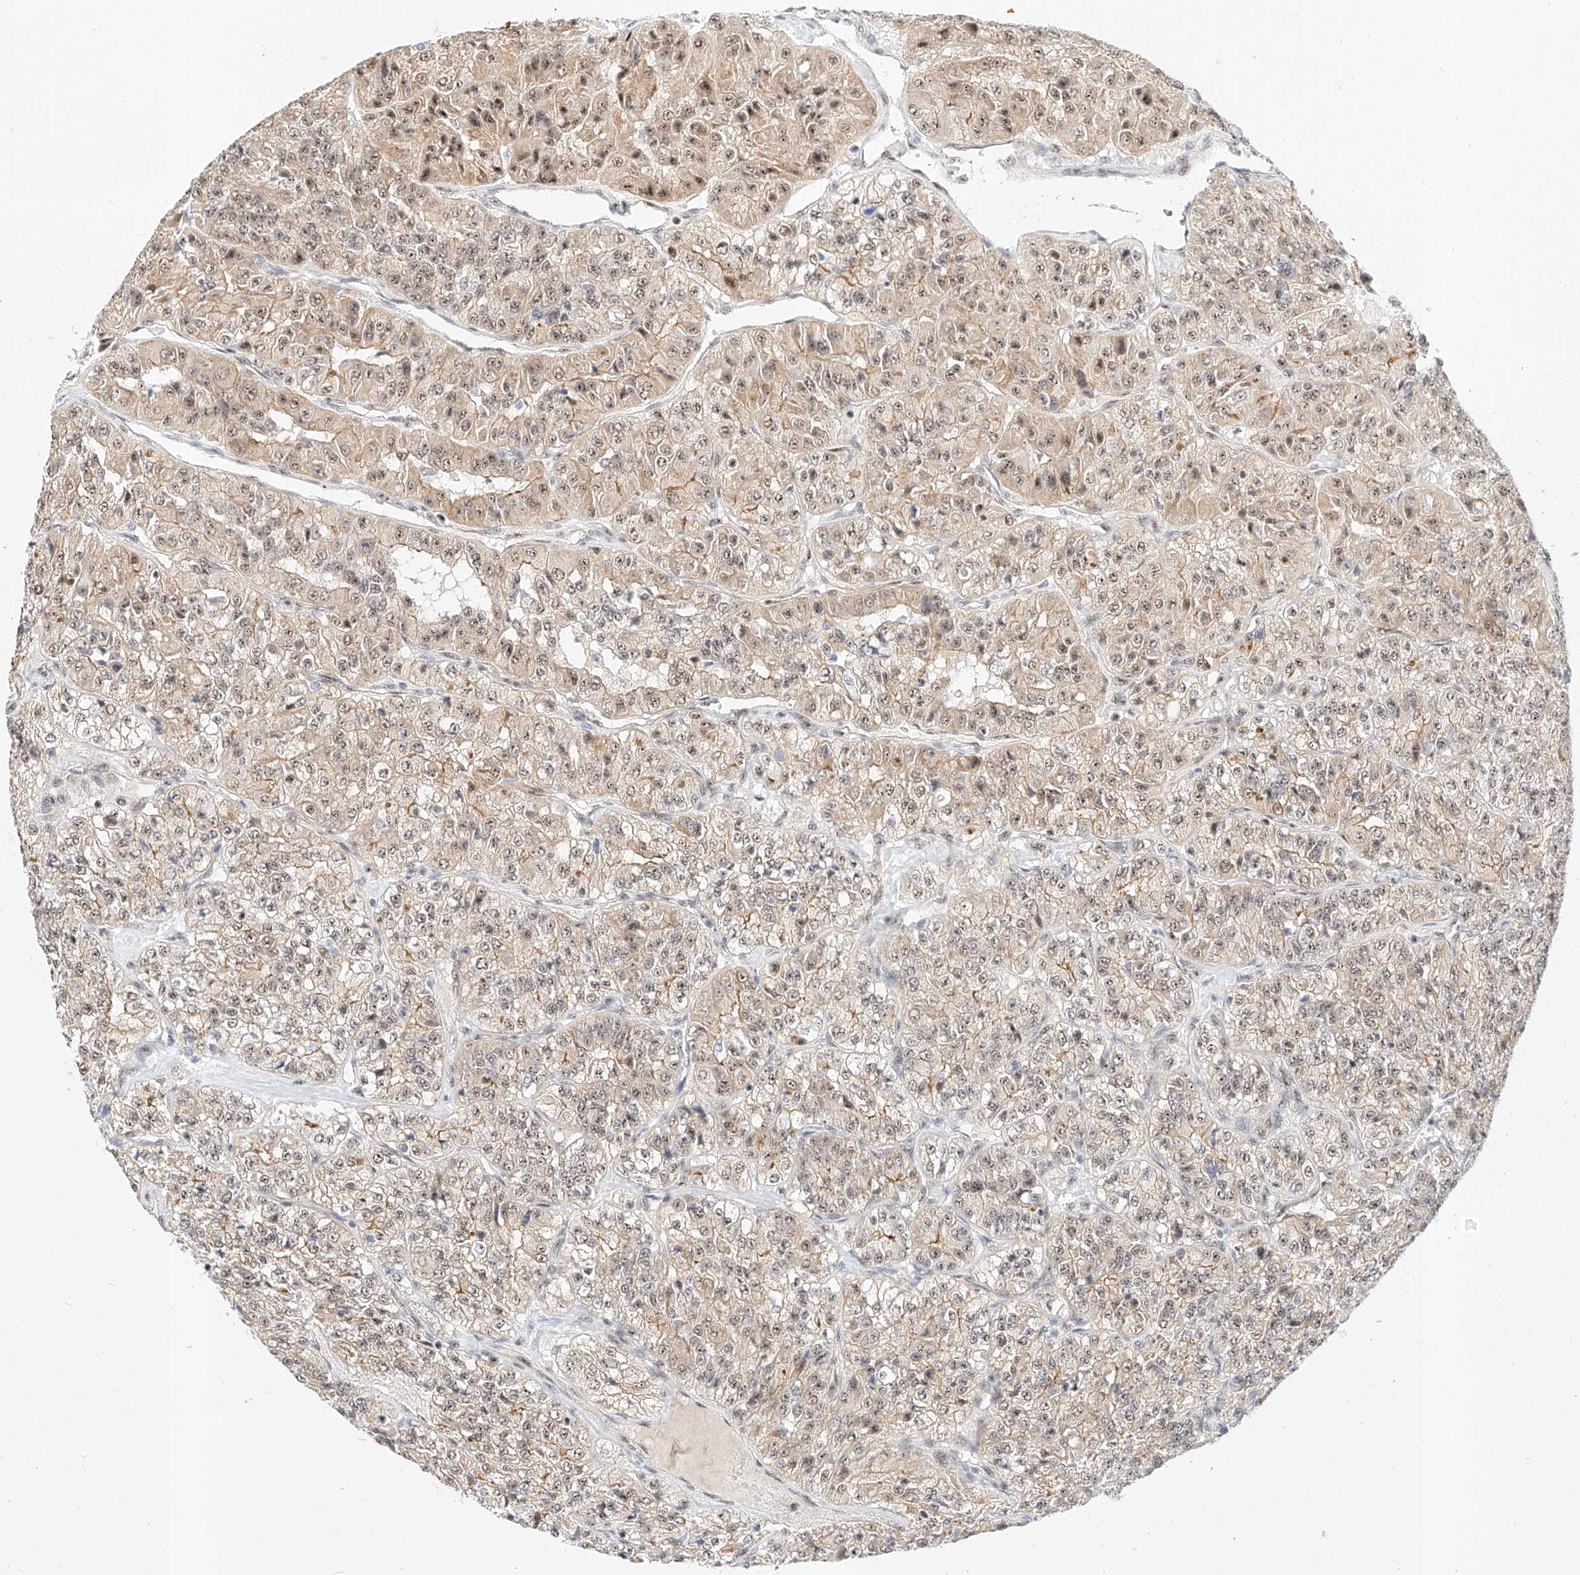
{"staining": {"intensity": "moderate", "quantity": "25%-75%", "location": "cytoplasmic/membranous,nuclear"}, "tissue": "renal cancer", "cell_type": "Tumor cells", "image_type": "cancer", "snomed": [{"axis": "morphology", "description": "Adenocarcinoma, NOS"}, {"axis": "topography", "description": "Kidney"}], "caption": "Immunohistochemistry (IHC) (DAB (3,3'-diaminobenzidine)) staining of human renal adenocarcinoma displays moderate cytoplasmic/membranous and nuclear protein positivity in approximately 25%-75% of tumor cells.", "gene": "ATXN7L2", "patient": {"sex": "female", "age": 63}}